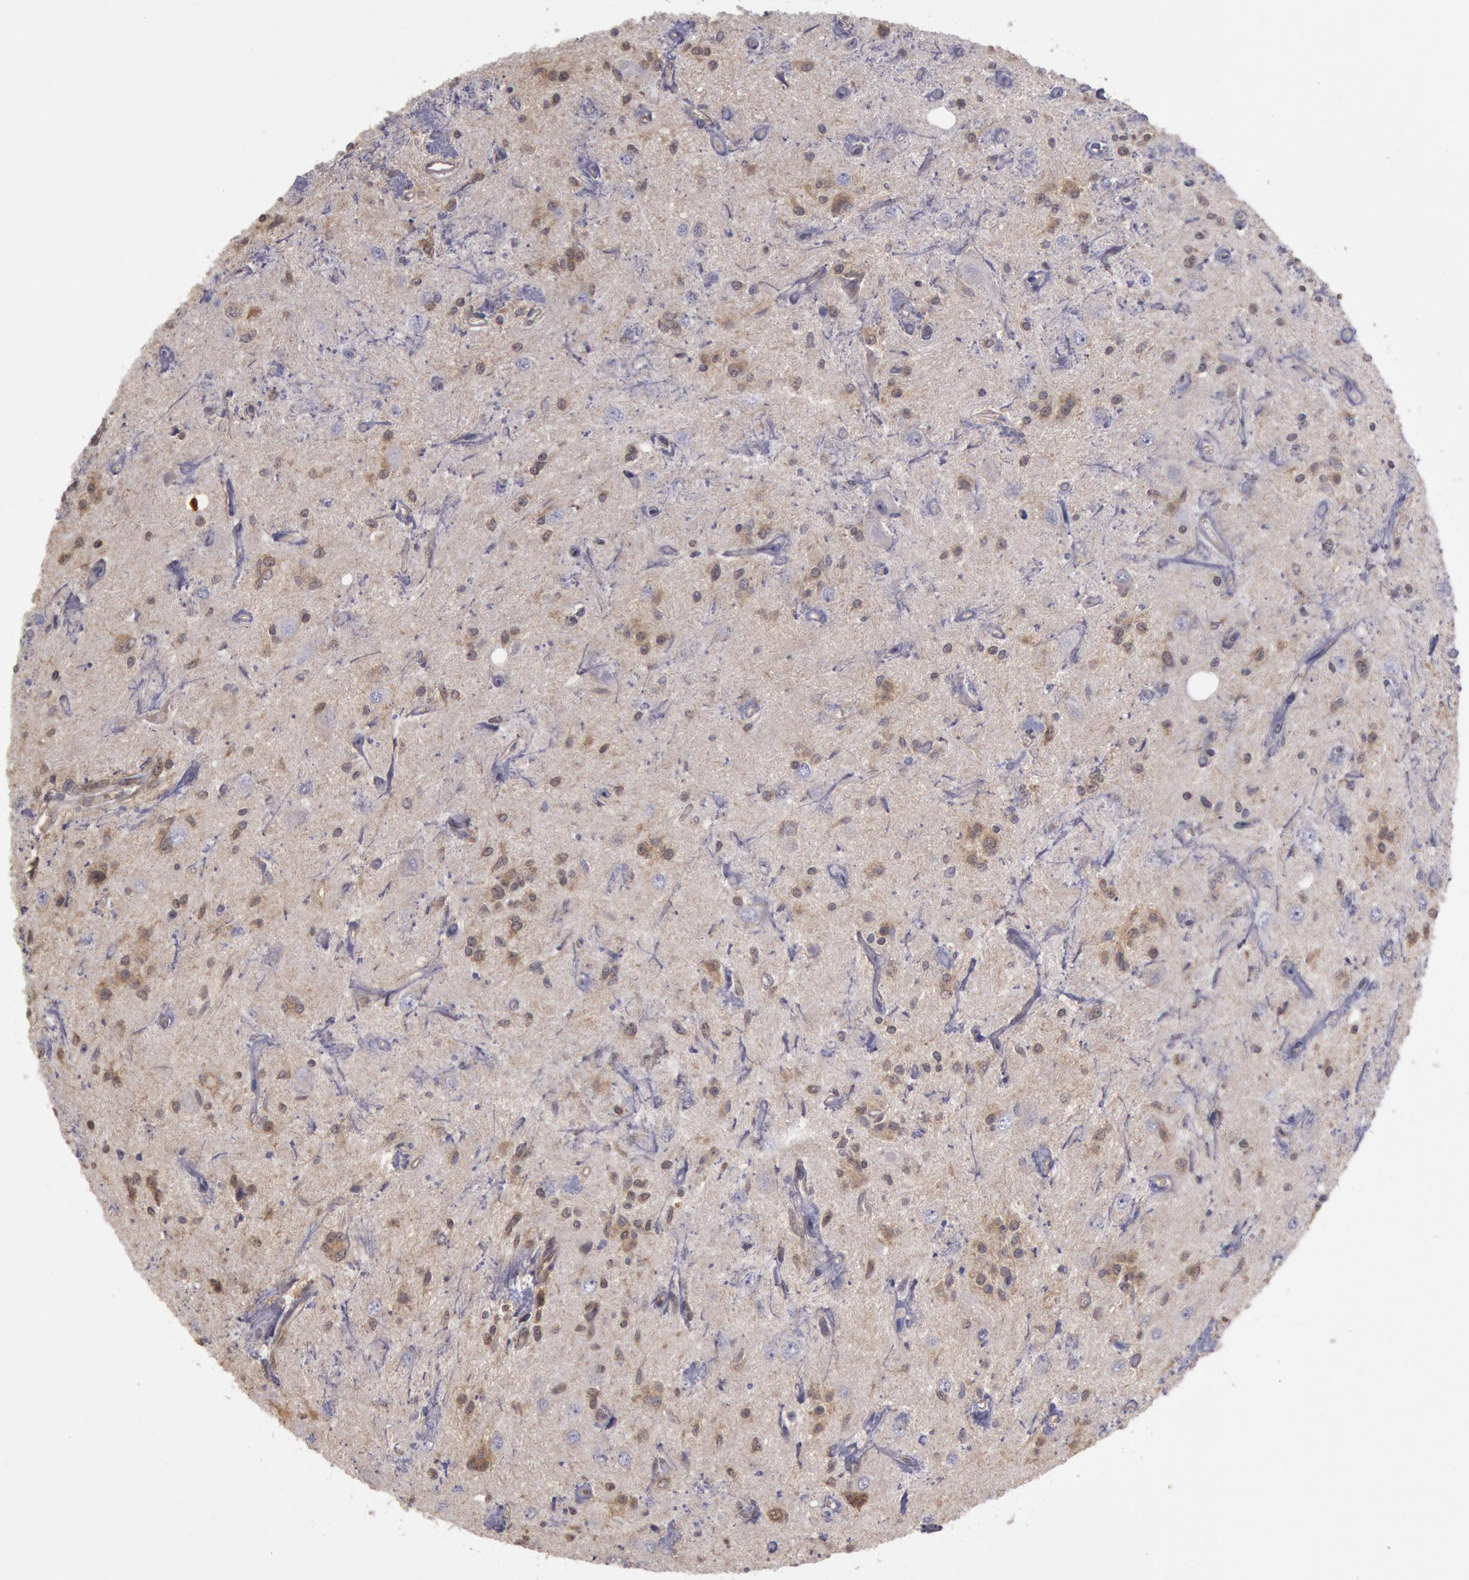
{"staining": {"intensity": "weak", "quantity": "<25%", "location": "cytoplasmic/membranous"}, "tissue": "glioma", "cell_type": "Tumor cells", "image_type": "cancer", "snomed": [{"axis": "morphology", "description": "Glioma, malignant, Low grade"}, {"axis": "topography", "description": "Brain"}], "caption": "This is an IHC photomicrograph of human glioma. There is no staining in tumor cells.", "gene": "MPST", "patient": {"sex": "female", "age": 15}}